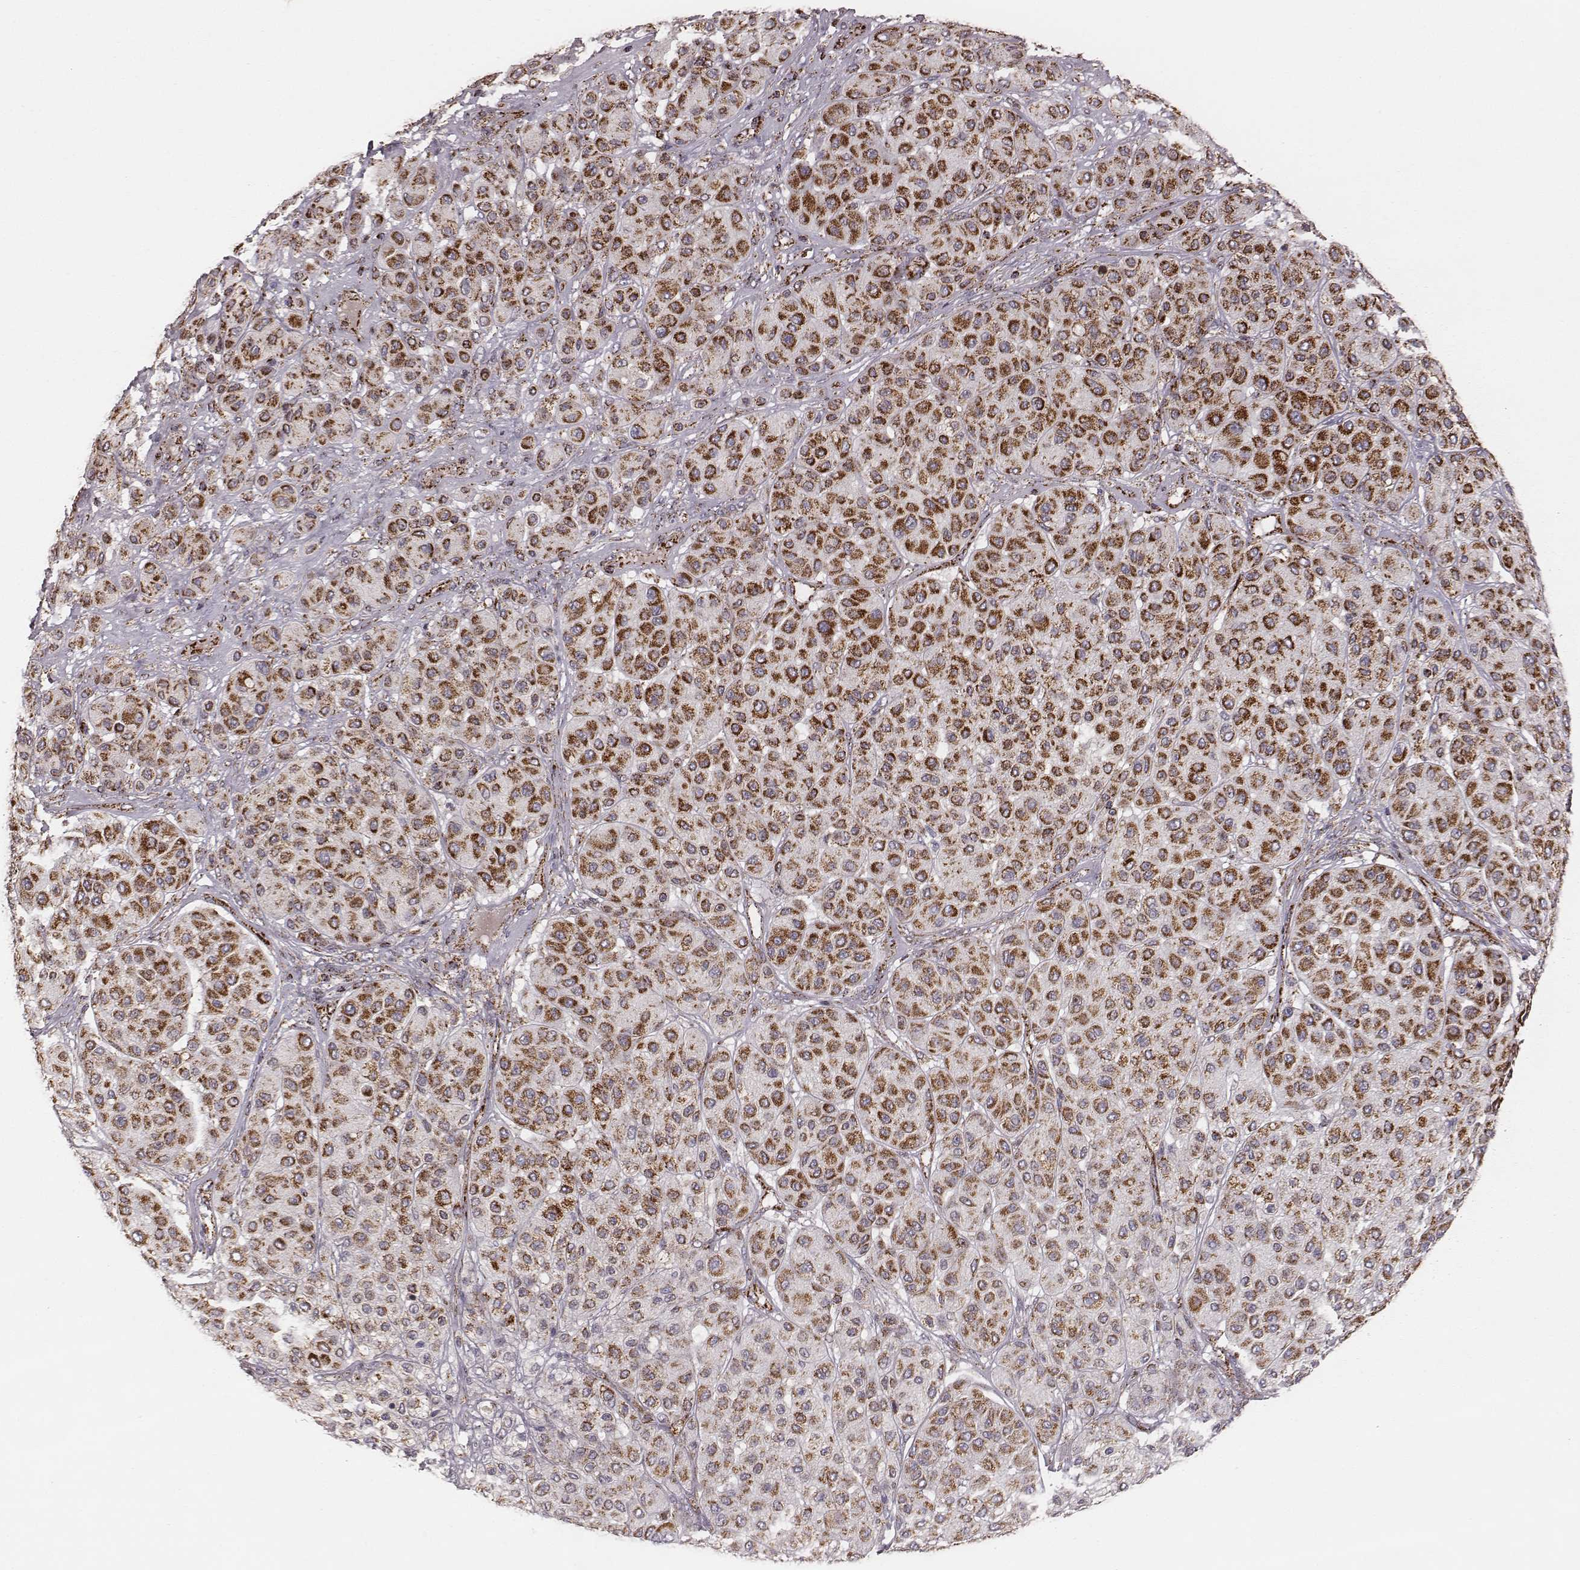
{"staining": {"intensity": "strong", "quantity": ">75%", "location": "cytoplasmic/membranous"}, "tissue": "melanoma", "cell_type": "Tumor cells", "image_type": "cancer", "snomed": [{"axis": "morphology", "description": "Malignant melanoma, Metastatic site"}, {"axis": "topography", "description": "Smooth muscle"}], "caption": "Malignant melanoma (metastatic site) stained with immunohistochemistry shows strong cytoplasmic/membranous staining in approximately >75% of tumor cells.", "gene": "TUFM", "patient": {"sex": "male", "age": 41}}